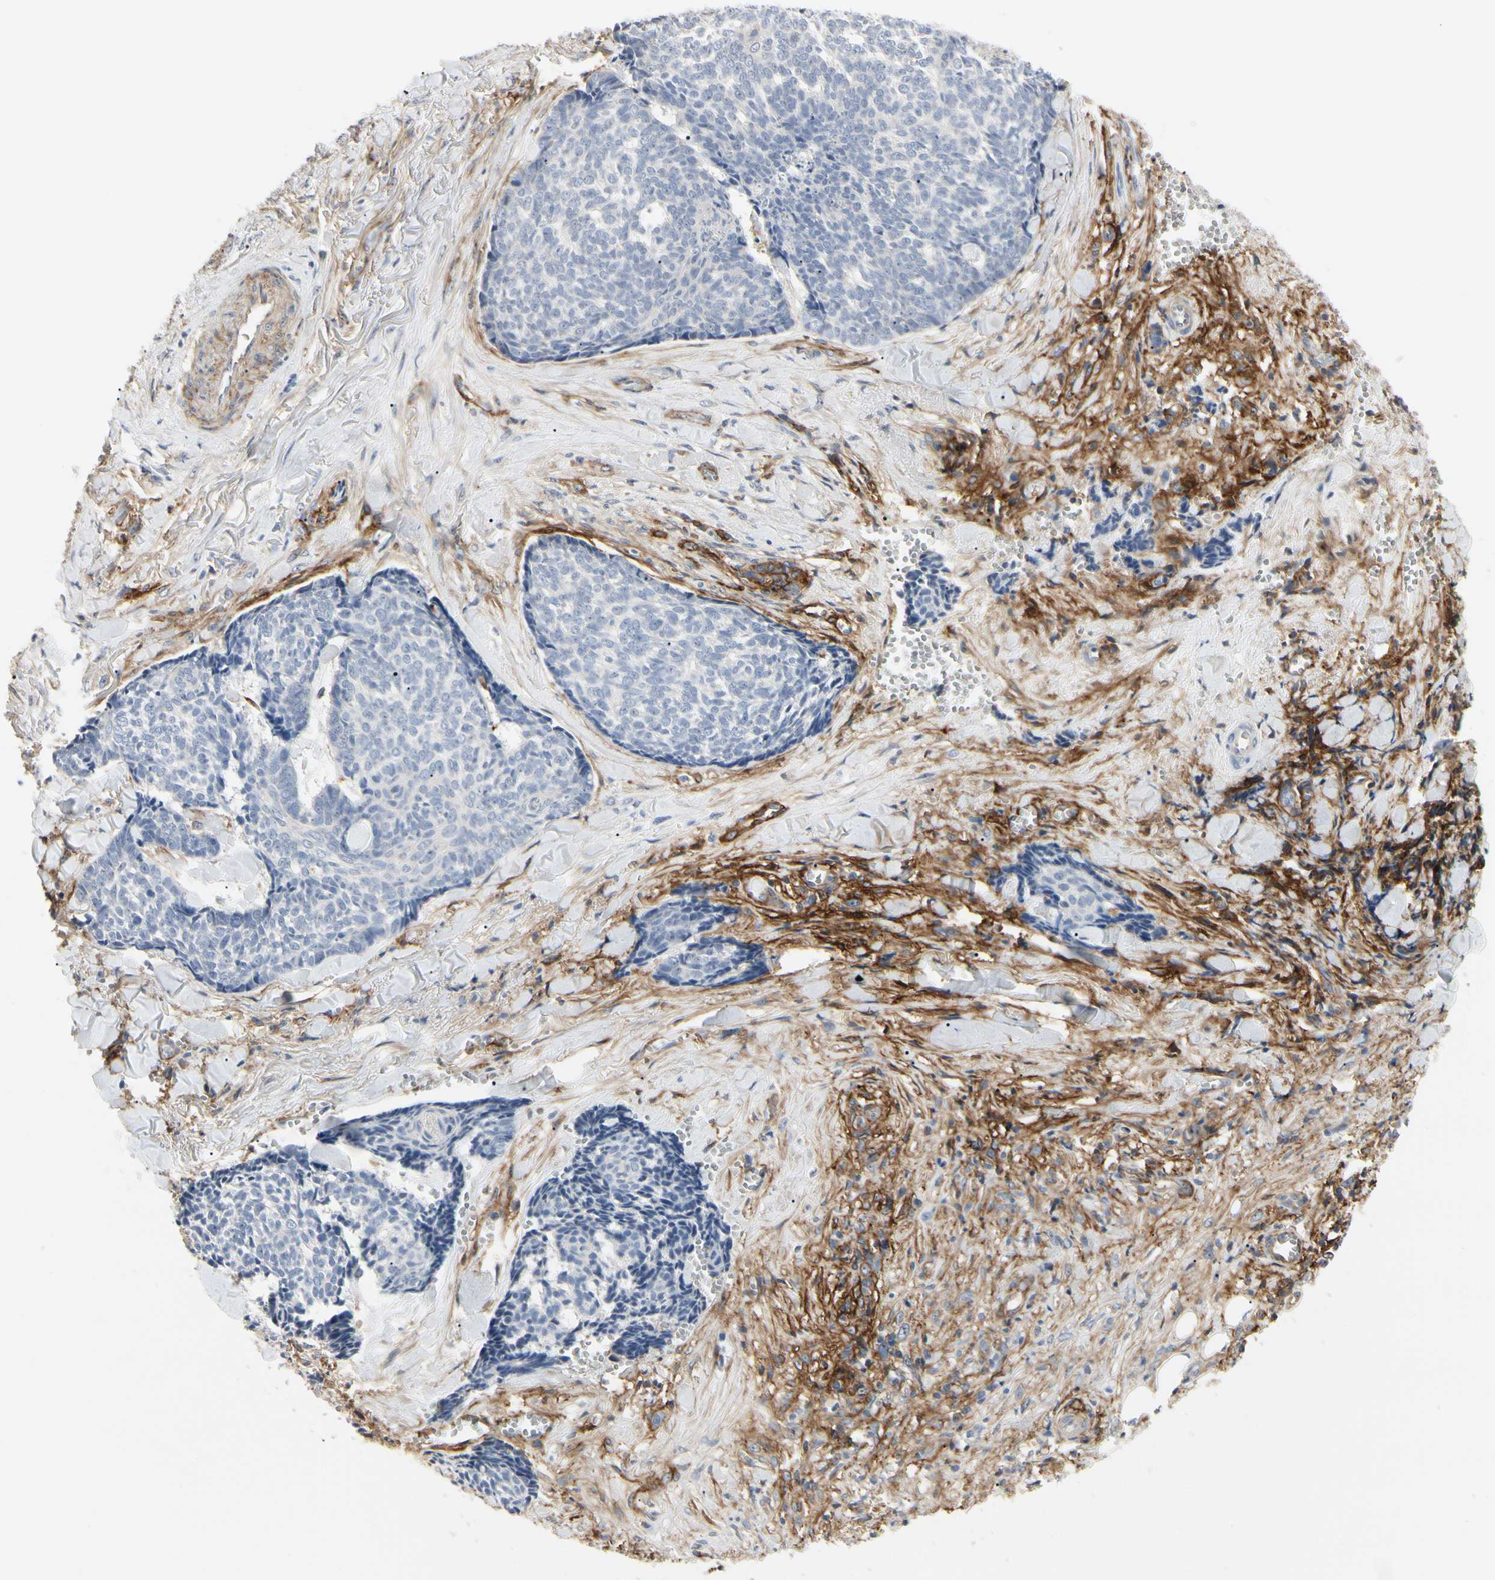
{"staining": {"intensity": "negative", "quantity": "none", "location": "none"}, "tissue": "skin cancer", "cell_type": "Tumor cells", "image_type": "cancer", "snomed": [{"axis": "morphology", "description": "Basal cell carcinoma"}, {"axis": "topography", "description": "Skin"}], "caption": "There is no significant expression in tumor cells of skin cancer.", "gene": "GGT5", "patient": {"sex": "male", "age": 84}}